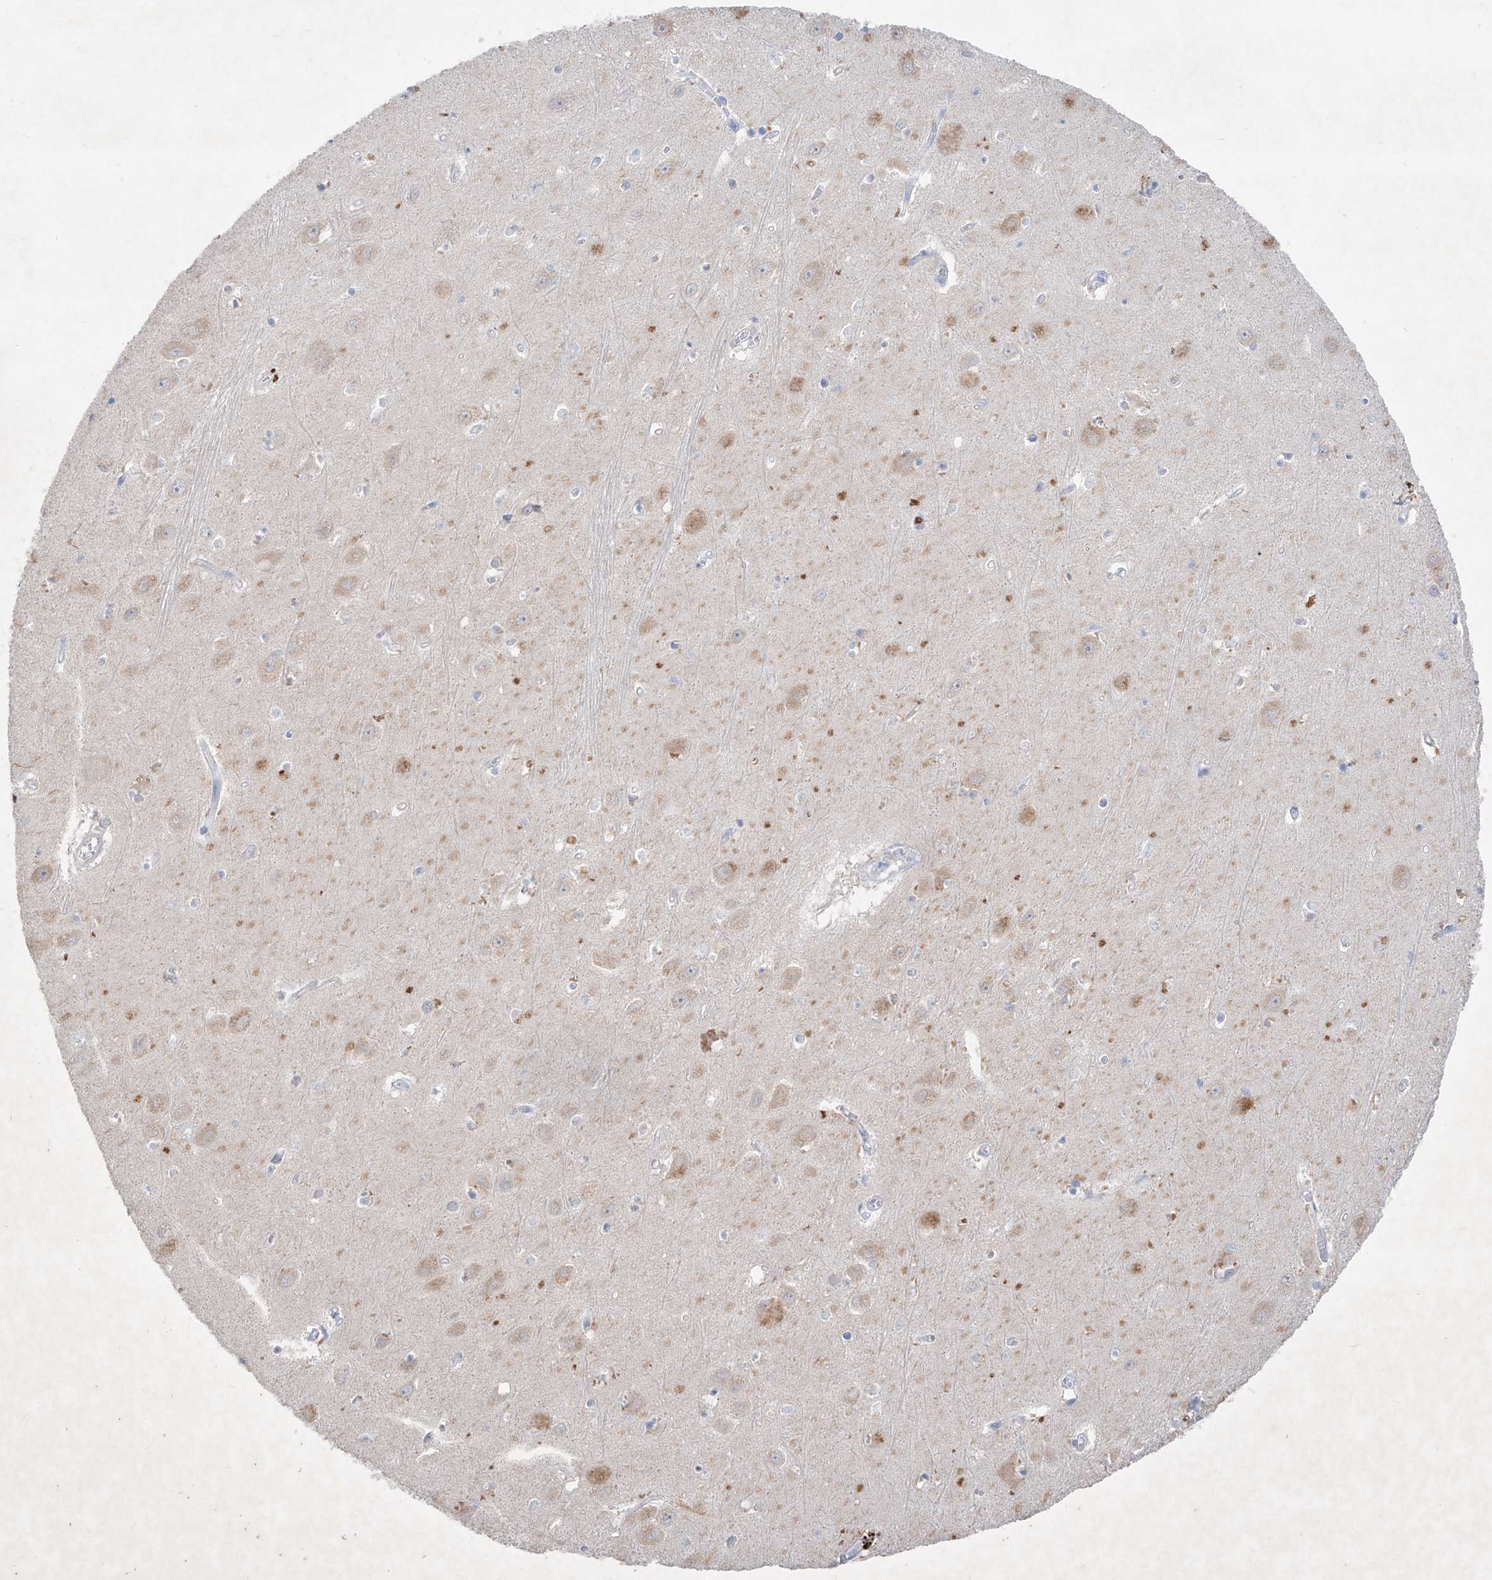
{"staining": {"intensity": "negative", "quantity": "none", "location": "none"}, "tissue": "hippocampus", "cell_type": "Glial cells", "image_type": "normal", "snomed": [{"axis": "morphology", "description": "Normal tissue, NOS"}, {"axis": "topography", "description": "Hippocampus"}], "caption": "Immunohistochemistry (IHC) image of benign human hippocampus stained for a protein (brown), which reveals no positivity in glial cells. Brightfield microscopy of IHC stained with DAB (brown) and hematoxylin (blue), captured at high magnification.", "gene": "ASNS", "patient": {"sex": "female", "age": 64}}